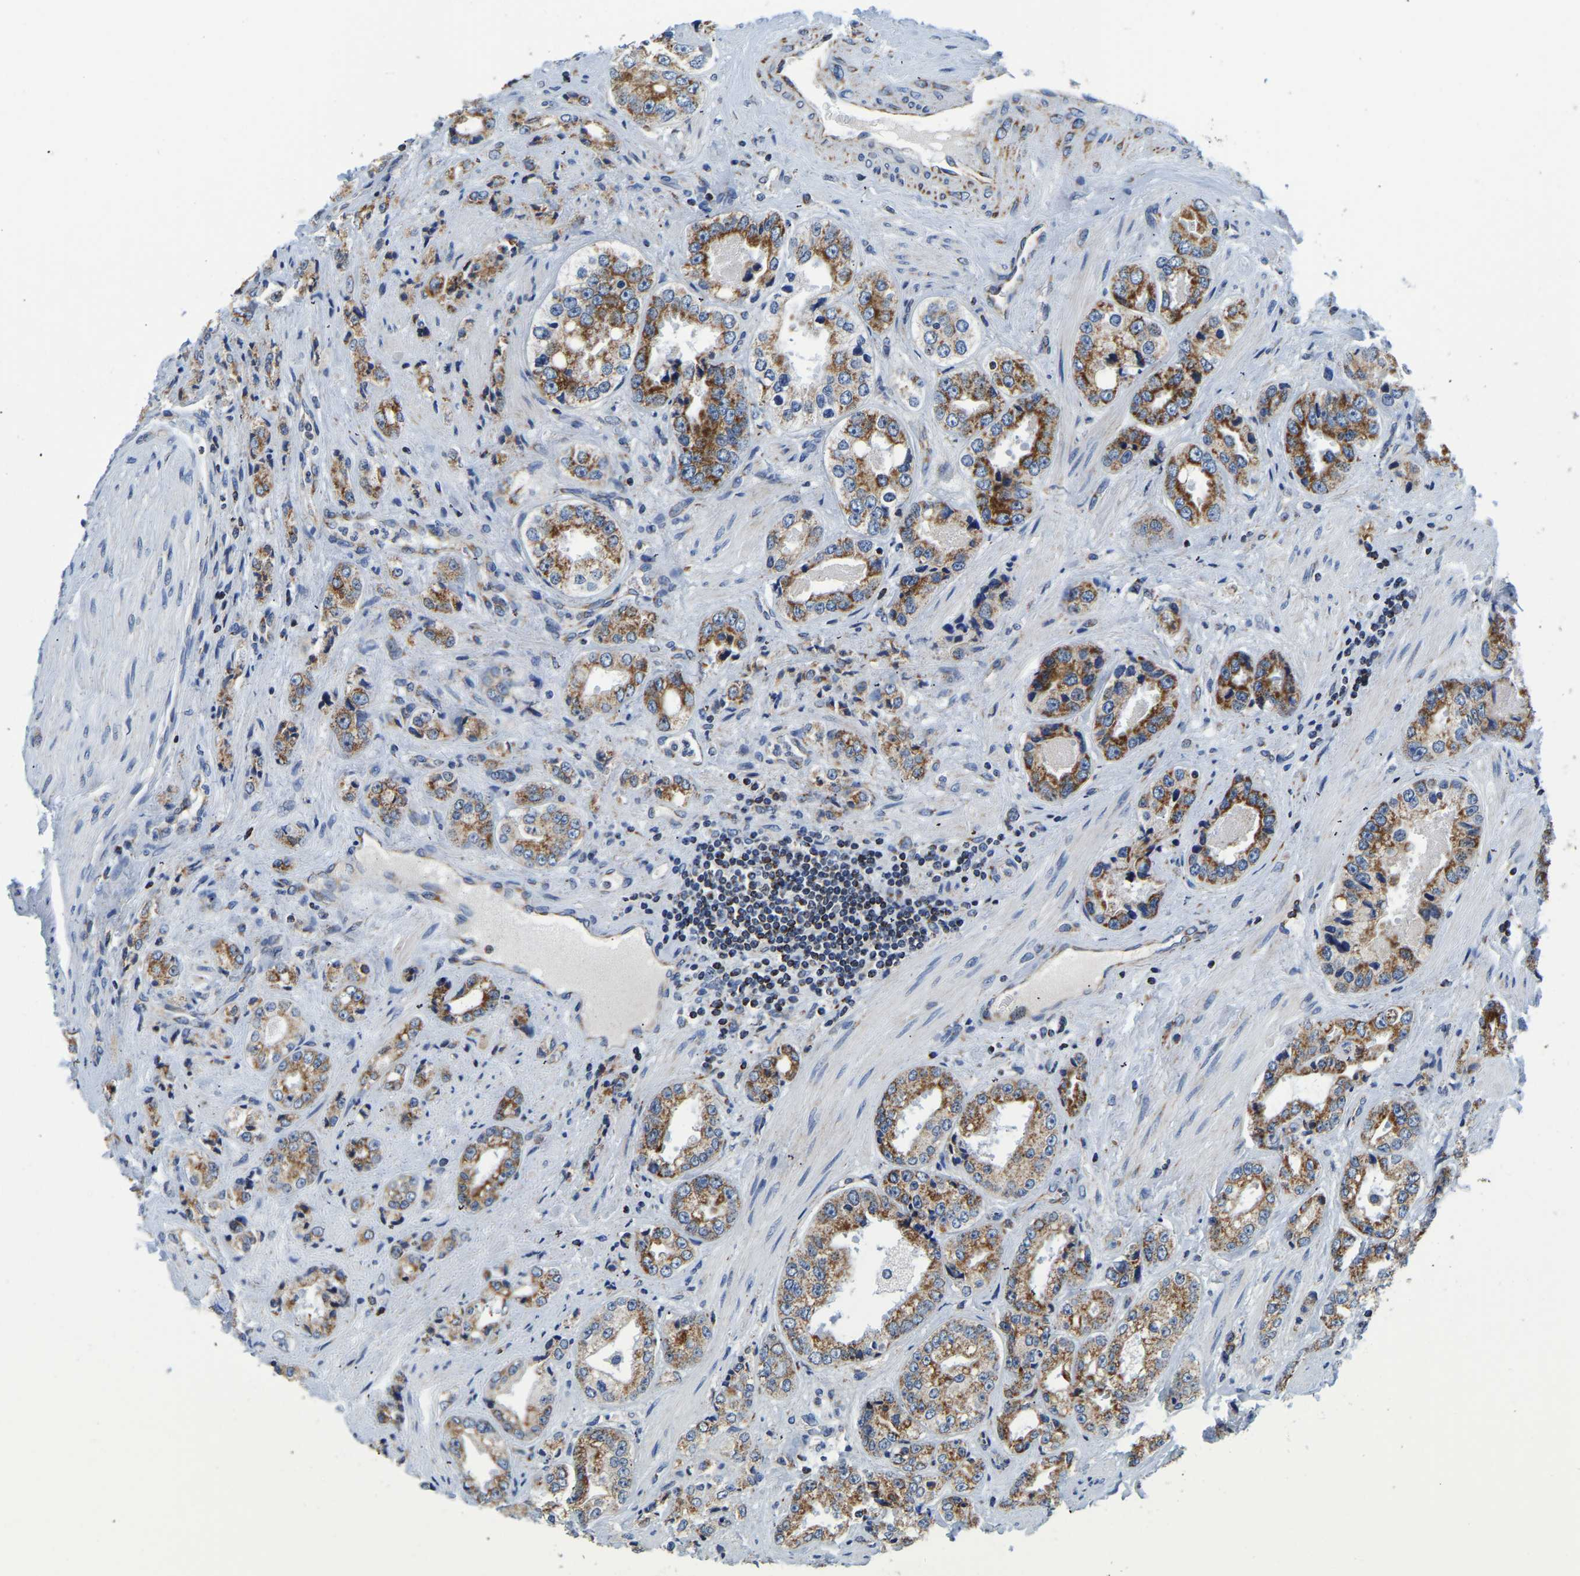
{"staining": {"intensity": "moderate", "quantity": ">75%", "location": "cytoplasmic/membranous"}, "tissue": "prostate cancer", "cell_type": "Tumor cells", "image_type": "cancer", "snomed": [{"axis": "morphology", "description": "Adenocarcinoma, High grade"}, {"axis": "topography", "description": "Prostate"}], "caption": "Prostate adenocarcinoma (high-grade) was stained to show a protein in brown. There is medium levels of moderate cytoplasmic/membranous expression in about >75% of tumor cells.", "gene": "SFXN1", "patient": {"sex": "male", "age": 61}}